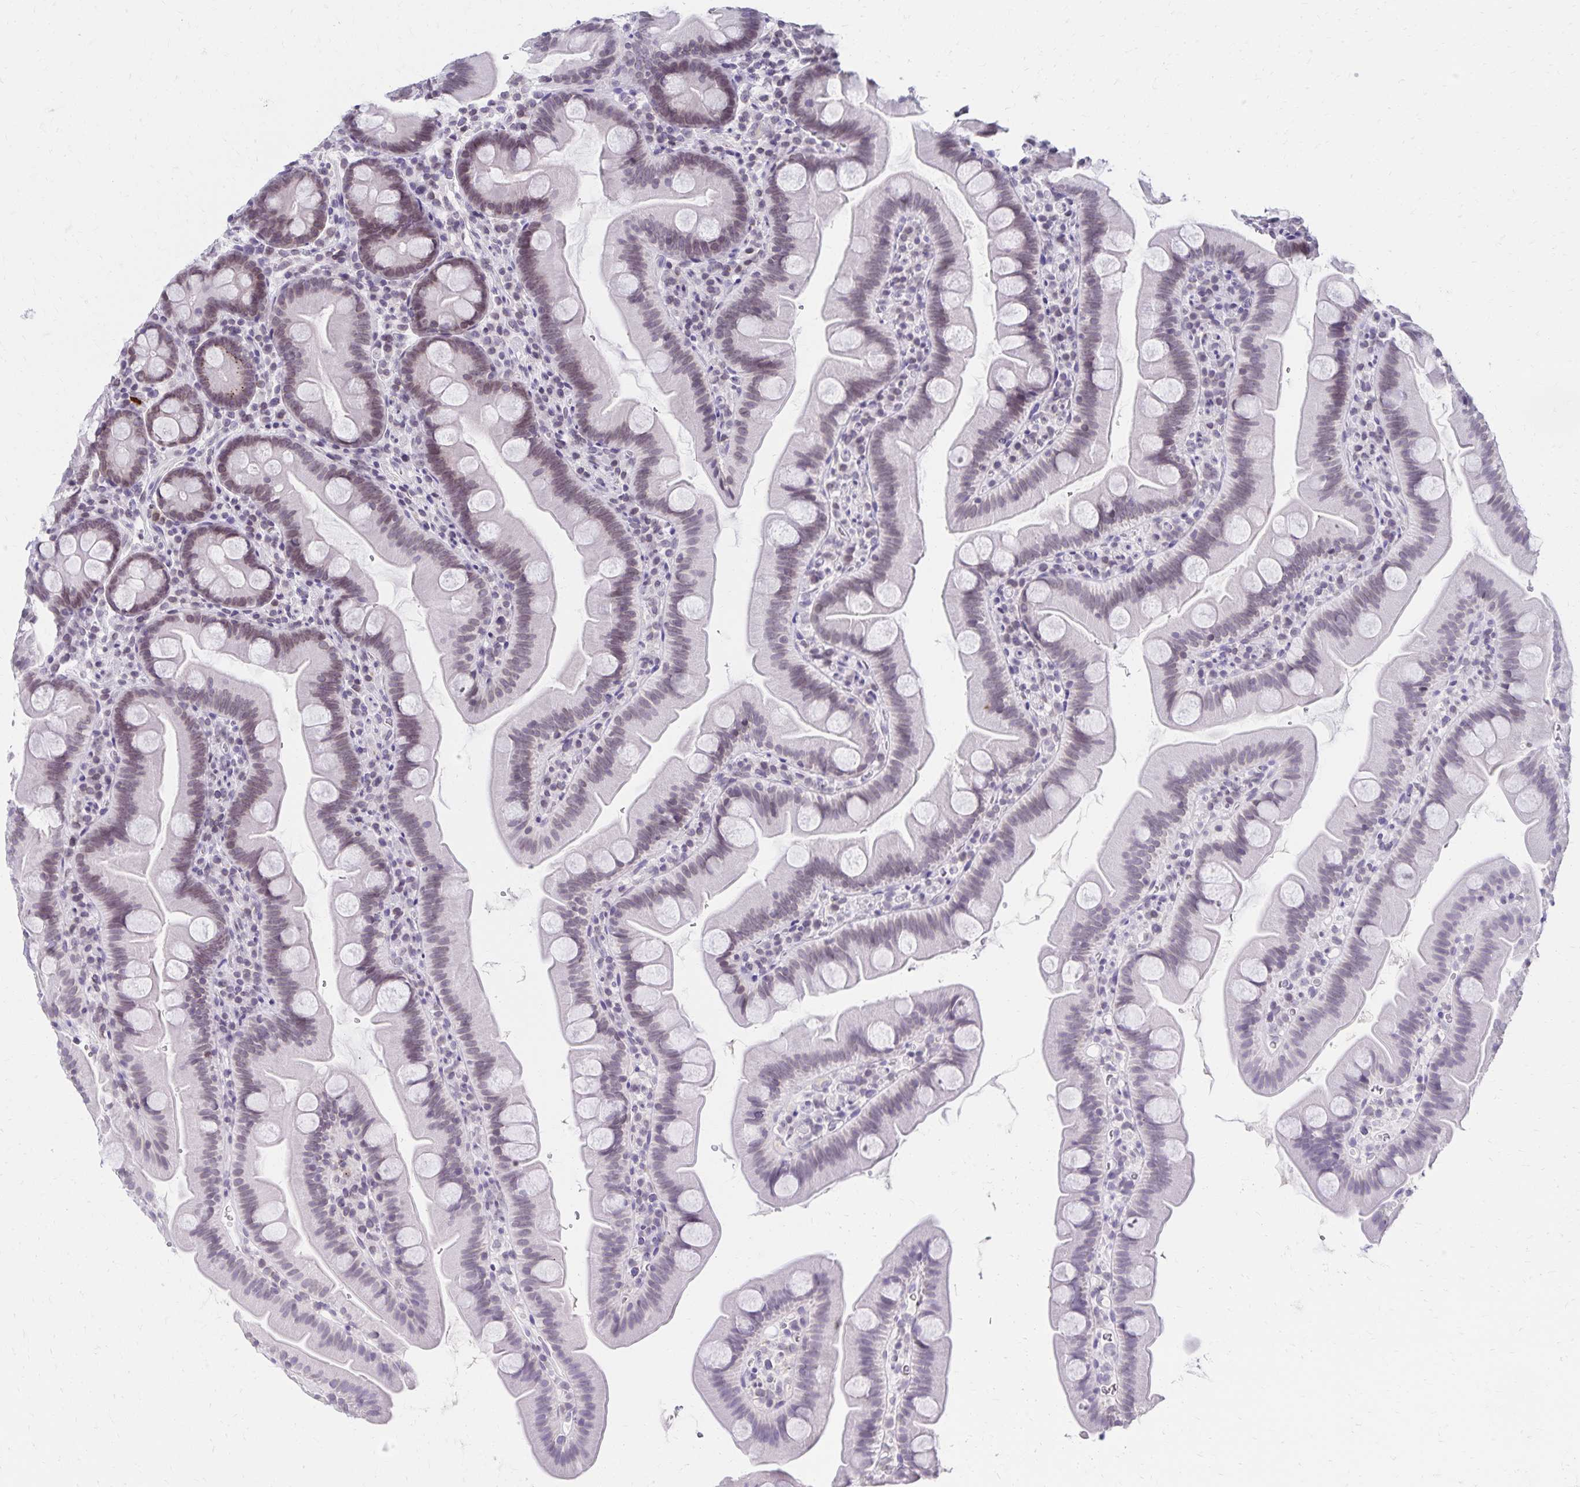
{"staining": {"intensity": "weak", "quantity": "<25%", "location": "nuclear"}, "tissue": "small intestine", "cell_type": "Glandular cells", "image_type": "normal", "snomed": [{"axis": "morphology", "description": "Normal tissue, NOS"}, {"axis": "topography", "description": "Small intestine"}], "caption": "High magnification brightfield microscopy of benign small intestine stained with DAB (3,3'-diaminobenzidine) (brown) and counterstained with hematoxylin (blue): glandular cells show no significant staining.", "gene": "FAM166C", "patient": {"sex": "female", "age": 68}}